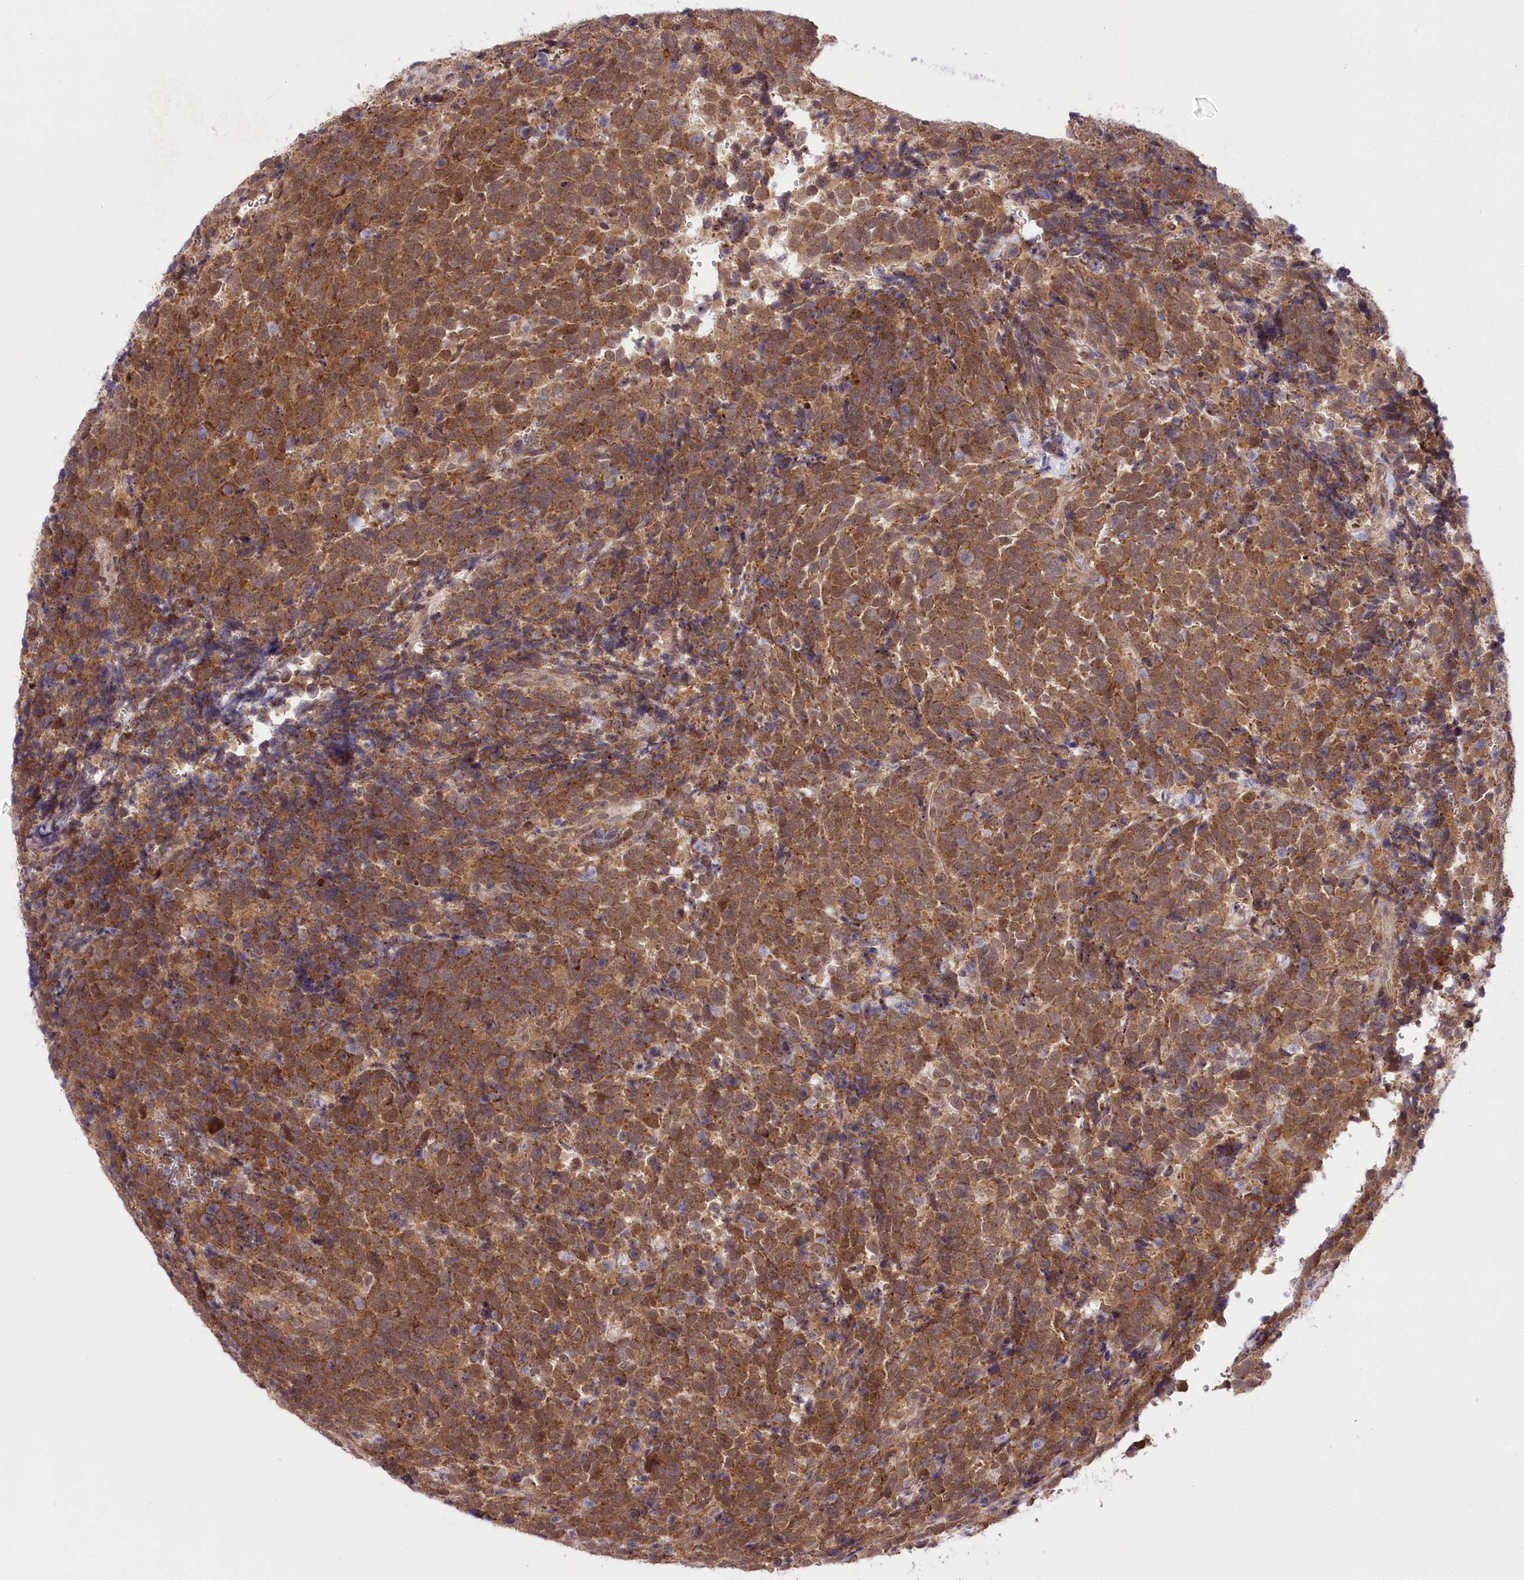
{"staining": {"intensity": "moderate", "quantity": ">75%", "location": "cytoplasmic/membranous"}, "tissue": "urothelial cancer", "cell_type": "Tumor cells", "image_type": "cancer", "snomed": [{"axis": "morphology", "description": "Urothelial carcinoma, High grade"}, {"axis": "topography", "description": "Urinary bladder"}], "caption": "Immunohistochemistry (DAB) staining of urothelial cancer displays moderate cytoplasmic/membranous protein expression in approximately >75% of tumor cells. Nuclei are stained in blue.", "gene": "ZMAT2", "patient": {"sex": "female", "age": 82}}